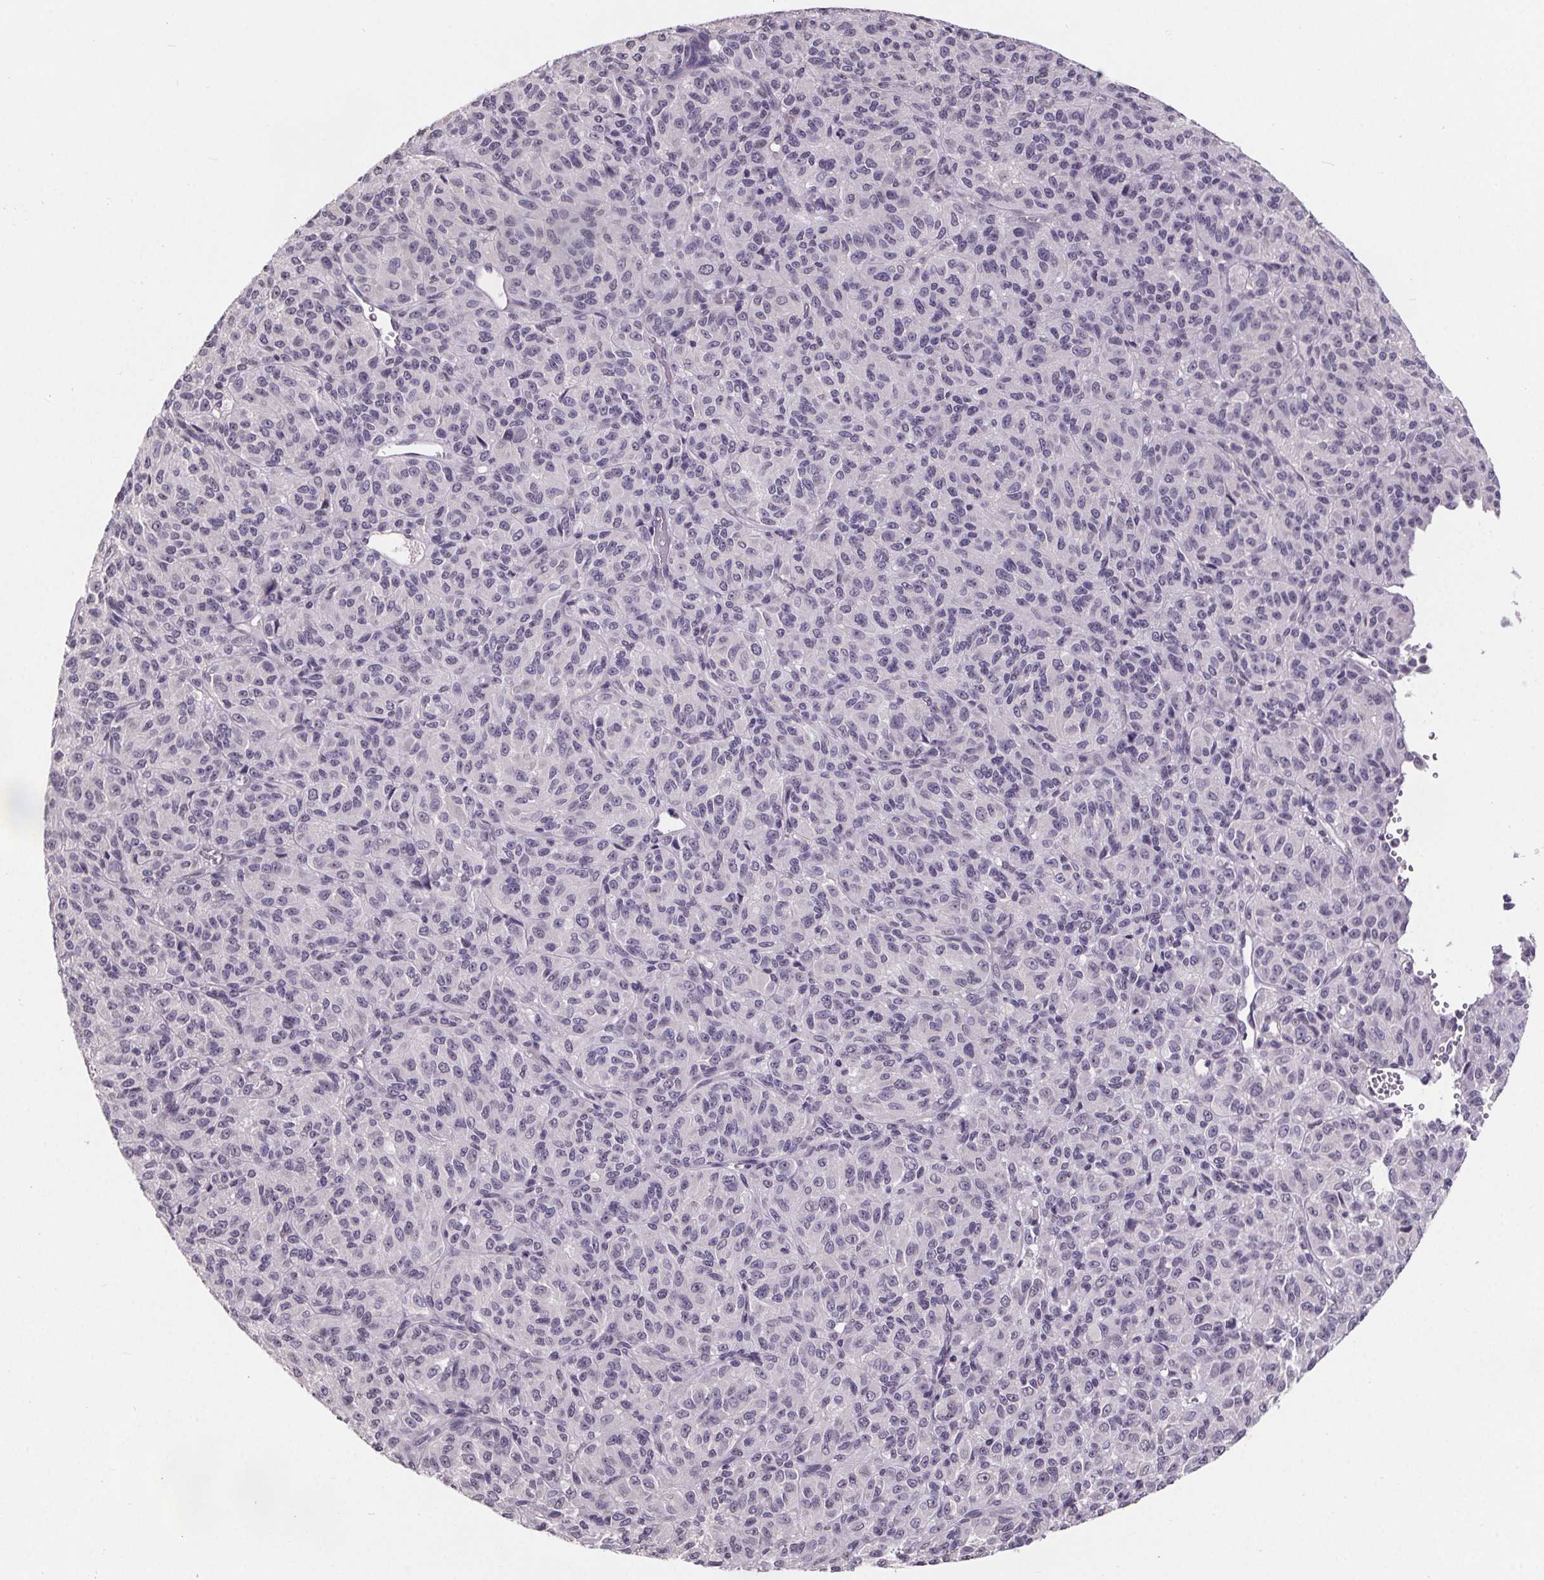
{"staining": {"intensity": "negative", "quantity": "none", "location": "none"}, "tissue": "melanoma", "cell_type": "Tumor cells", "image_type": "cancer", "snomed": [{"axis": "morphology", "description": "Malignant melanoma, Metastatic site"}, {"axis": "topography", "description": "Brain"}], "caption": "A high-resolution histopathology image shows IHC staining of melanoma, which displays no significant staining in tumor cells. (Immunohistochemistry (ihc), brightfield microscopy, high magnification).", "gene": "NKX6-1", "patient": {"sex": "female", "age": 56}}